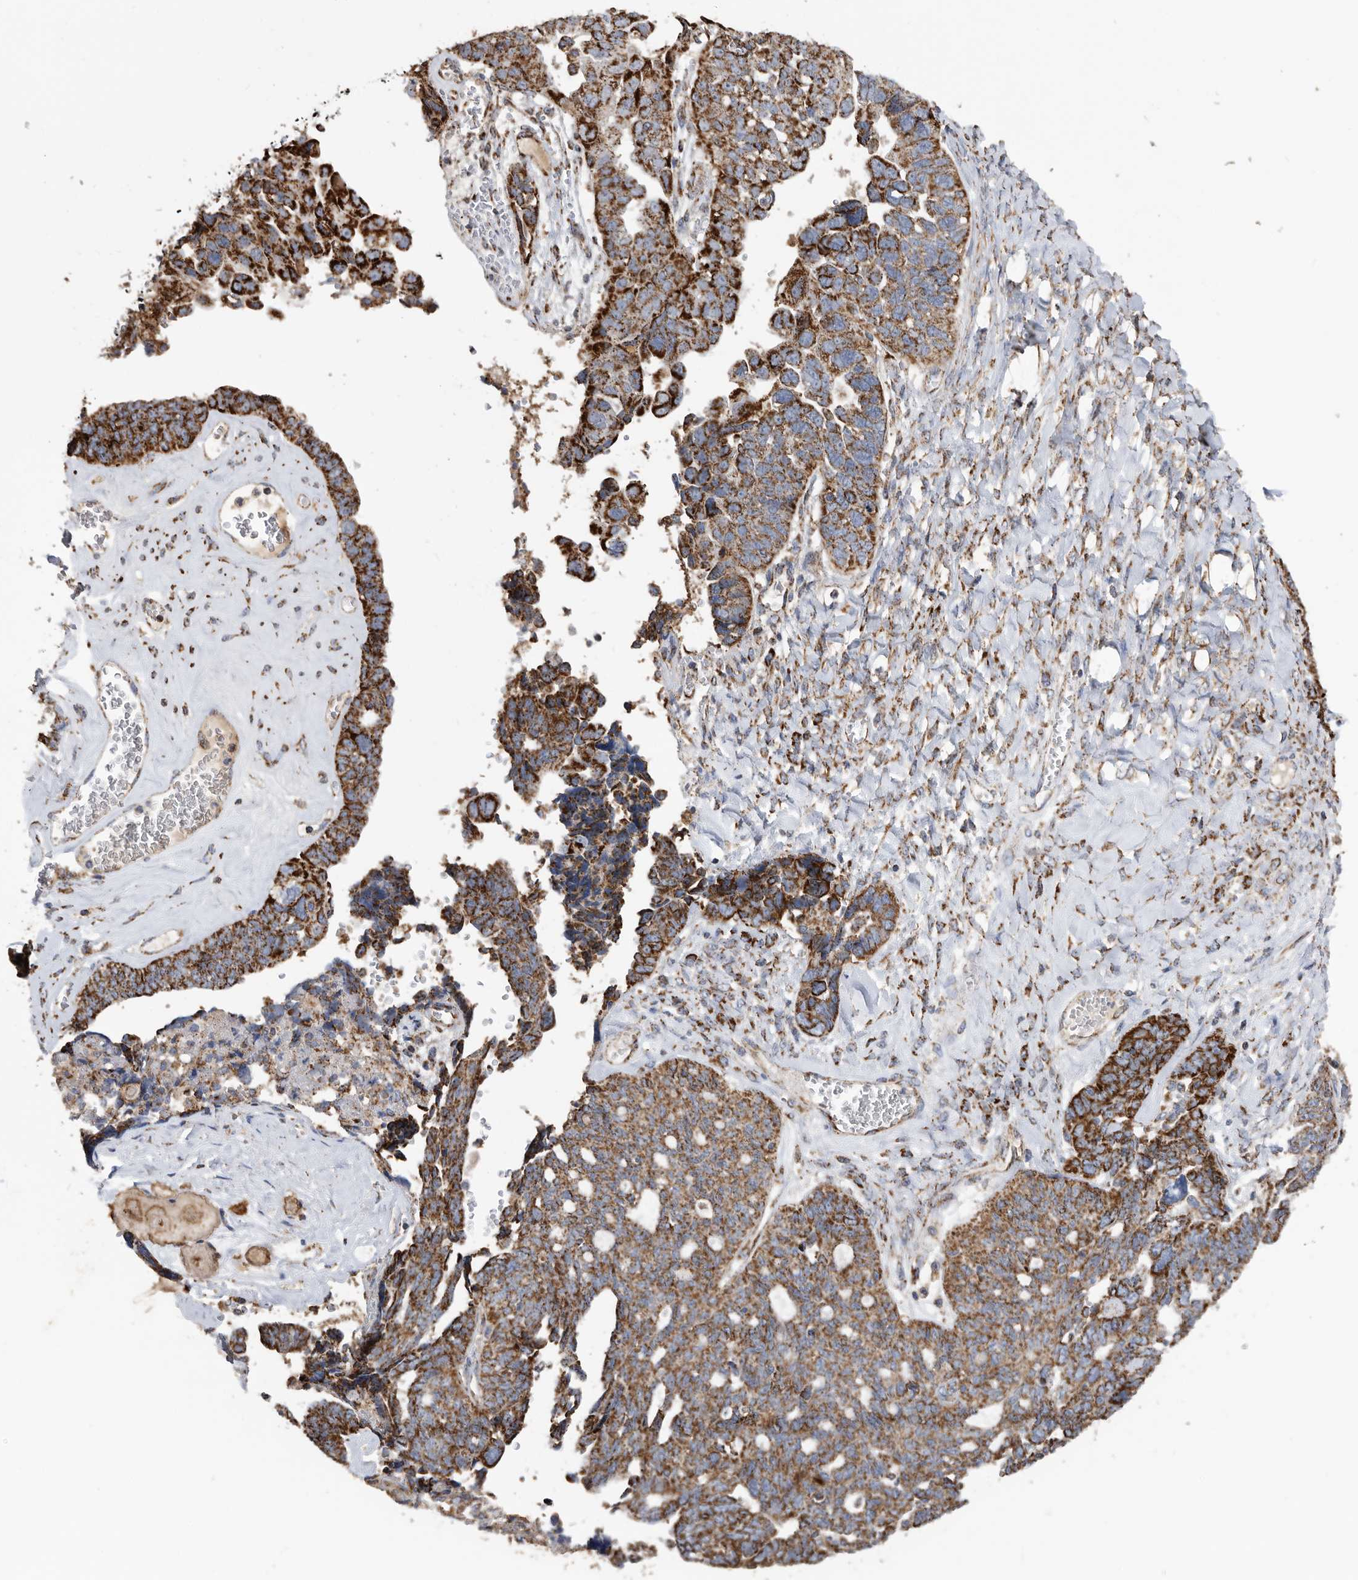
{"staining": {"intensity": "strong", "quantity": ">75%", "location": "cytoplasmic/membranous"}, "tissue": "ovarian cancer", "cell_type": "Tumor cells", "image_type": "cancer", "snomed": [{"axis": "morphology", "description": "Cystadenocarcinoma, serous, NOS"}, {"axis": "topography", "description": "Ovary"}], "caption": "A brown stain highlights strong cytoplasmic/membranous expression of a protein in ovarian cancer tumor cells.", "gene": "WFDC1", "patient": {"sex": "female", "age": 79}}